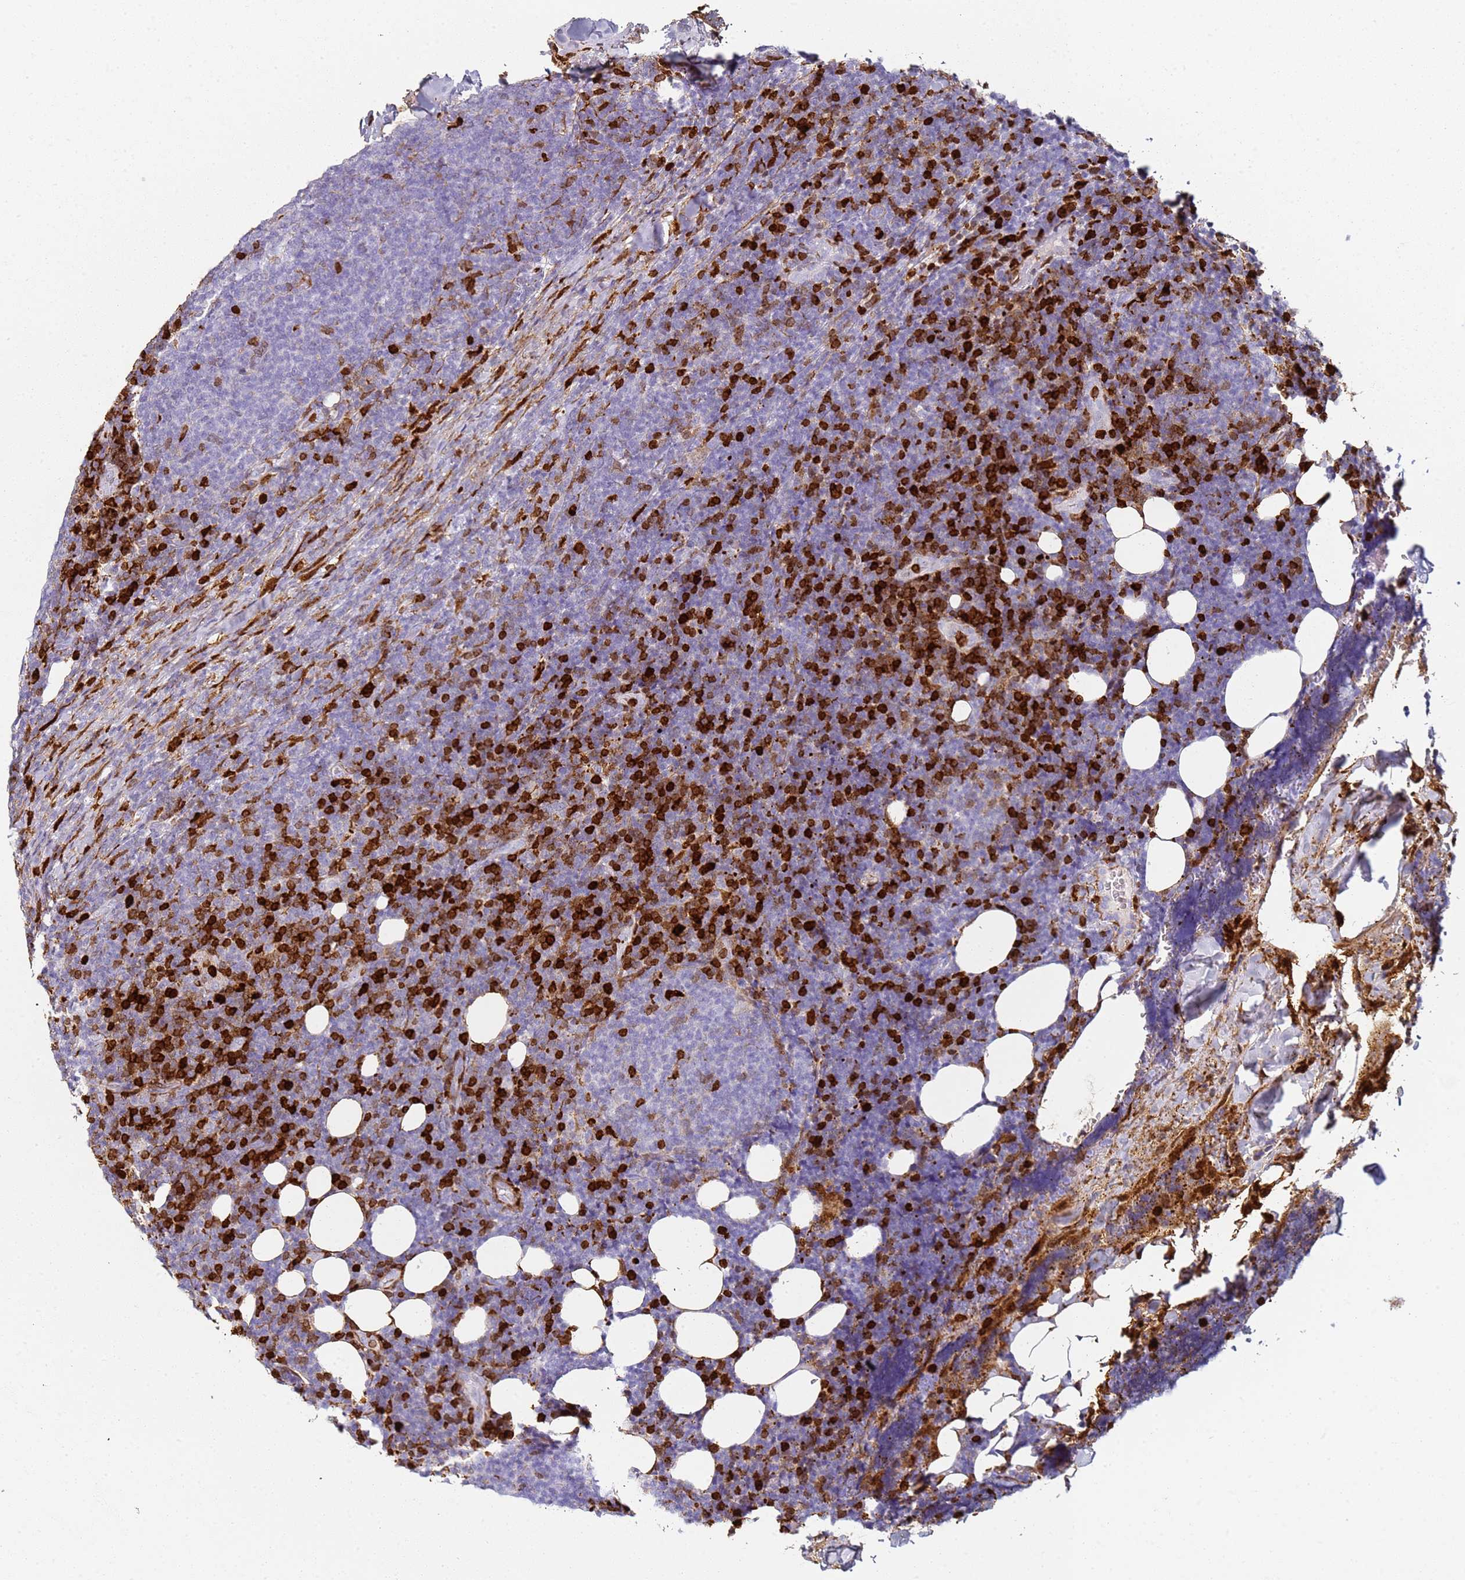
{"staining": {"intensity": "strong", "quantity": "<25%", "location": "cytoplasmic/membranous,nuclear"}, "tissue": "lymphoma", "cell_type": "Tumor cells", "image_type": "cancer", "snomed": [{"axis": "morphology", "description": "Malignant lymphoma, non-Hodgkin's type, Low grade"}, {"axis": "topography", "description": "Lymph node"}], "caption": "High-magnification brightfield microscopy of low-grade malignant lymphoma, non-Hodgkin's type stained with DAB (brown) and counterstained with hematoxylin (blue). tumor cells exhibit strong cytoplasmic/membranous and nuclear positivity is seen in approximately<25% of cells. Nuclei are stained in blue.", "gene": "S100A4", "patient": {"sex": "male", "age": 66}}